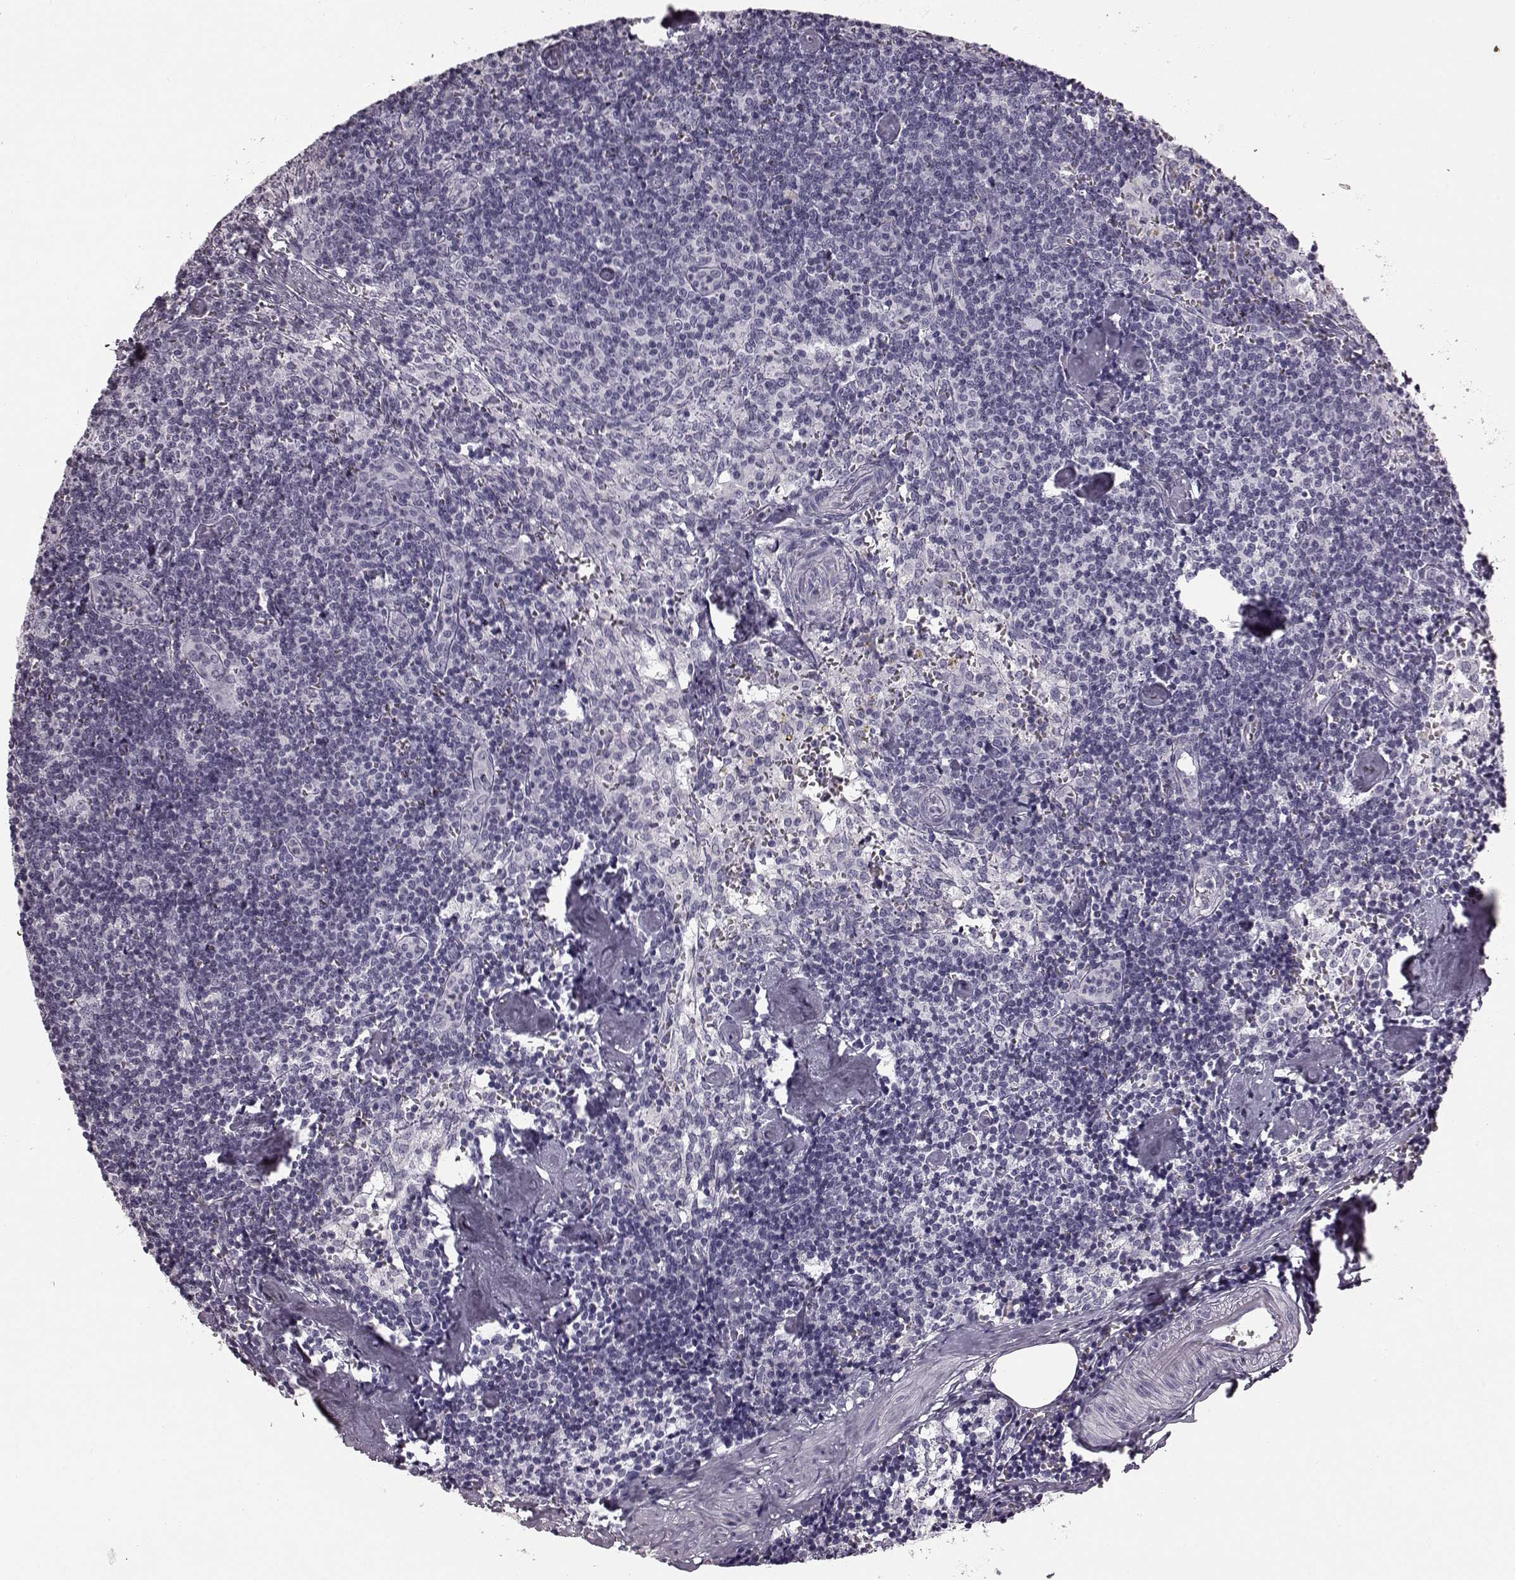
{"staining": {"intensity": "negative", "quantity": "none", "location": "none"}, "tissue": "lymph node", "cell_type": "Germinal center cells", "image_type": "normal", "snomed": [{"axis": "morphology", "description": "Normal tissue, NOS"}, {"axis": "topography", "description": "Lymph node"}], "caption": "IHC micrograph of normal human lymph node stained for a protein (brown), which exhibits no positivity in germinal center cells.", "gene": "AIPL1", "patient": {"sex": "female", "age": 50}}